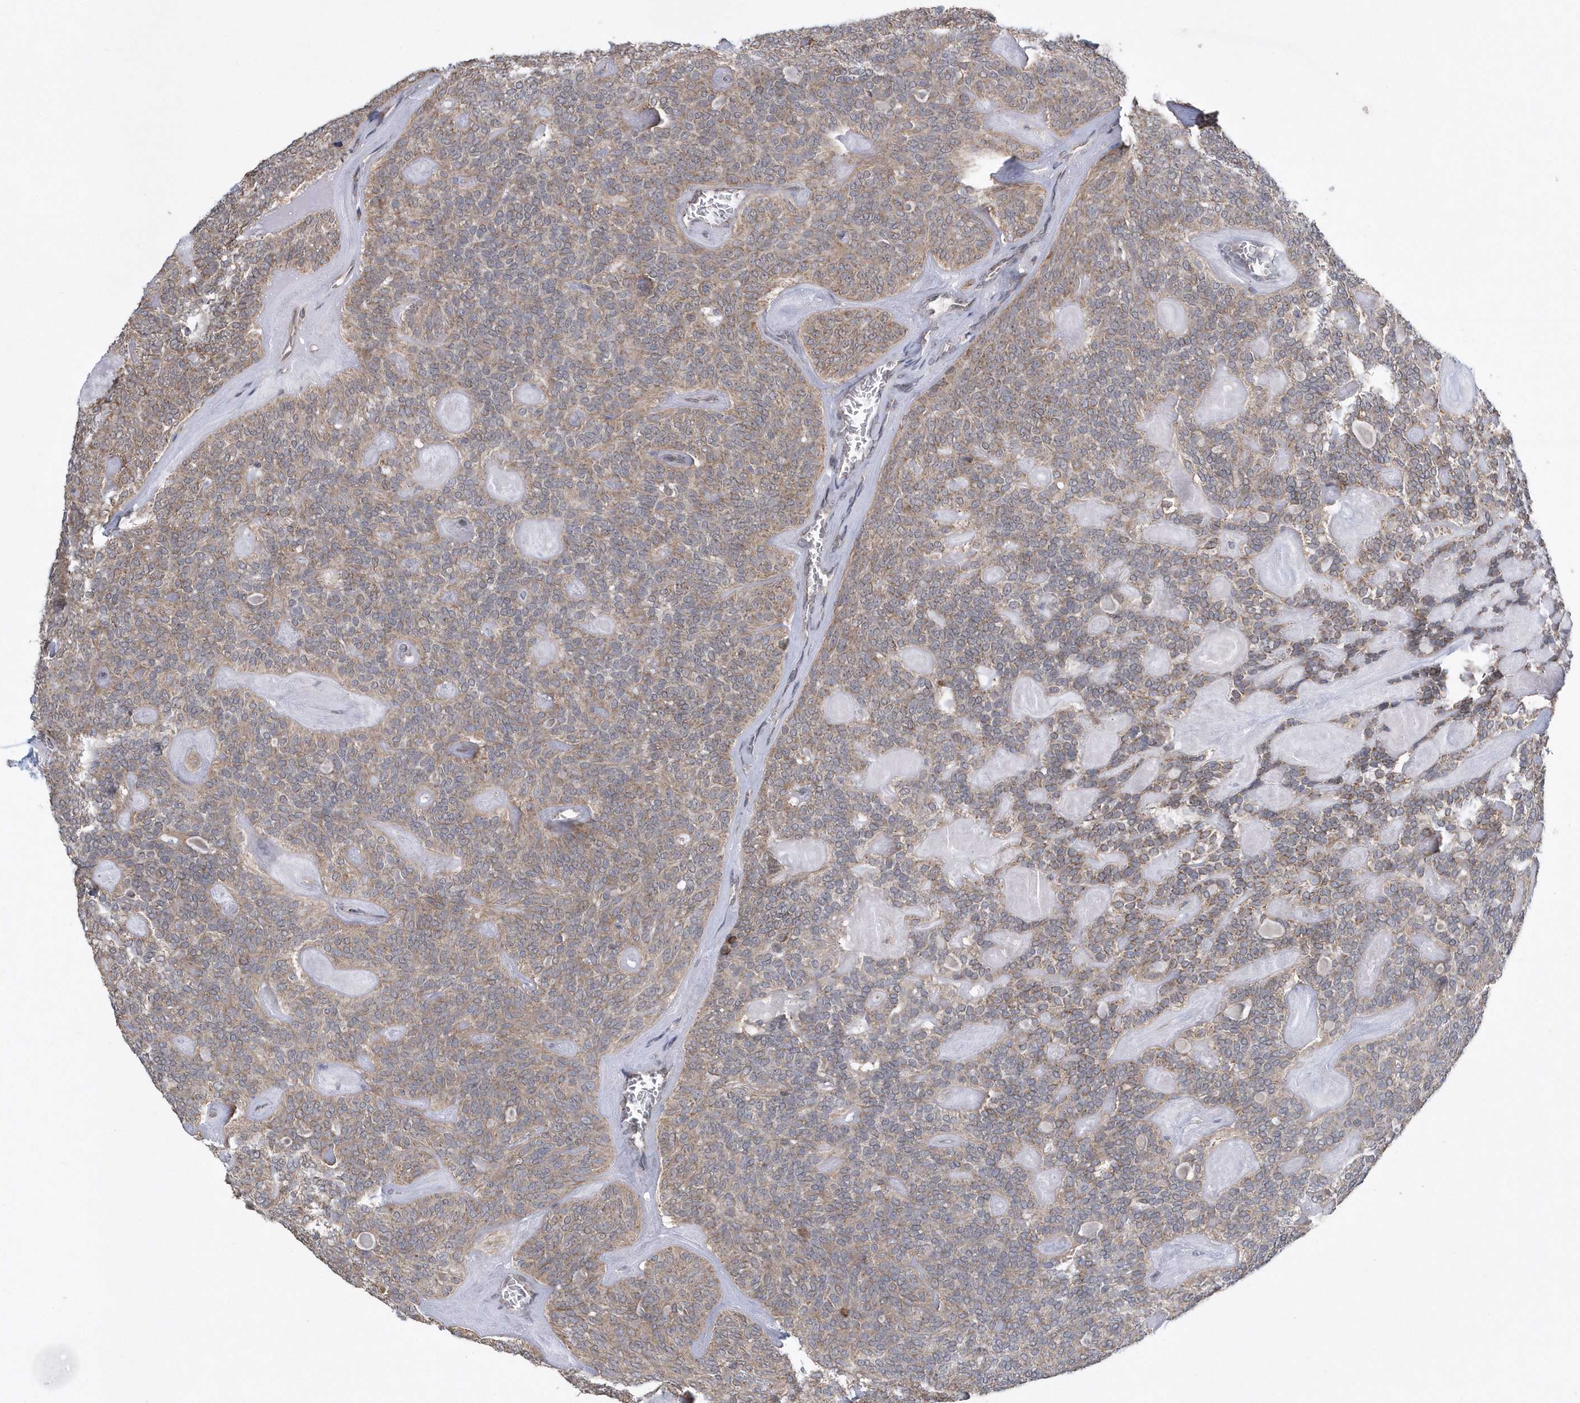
{"staining": {"intensity": "moderate", "quantity": ">75%", "location": "cytoplasmic/membranous"}, "tissue": "head and neck cancer", "cell_type": "Tumor cells", "image_type": "cancer", "snomed": [{"axis": "morphology", "description": "Adenocarcinoma, NOS"}, {"axis": "topography", "description": "Head-Neck"}], "caption": "This image demonstrates head and neck cancer (adenocarcinoma) stained with immunohistochemistry to label a protein in brown. The cytoplasmic/membranous of tumor cells show moderate positivity for the protein. Nuclei are counter-stained blue.", "gene": "SLX9", "patient": {"sex": "male", "age": 66}}